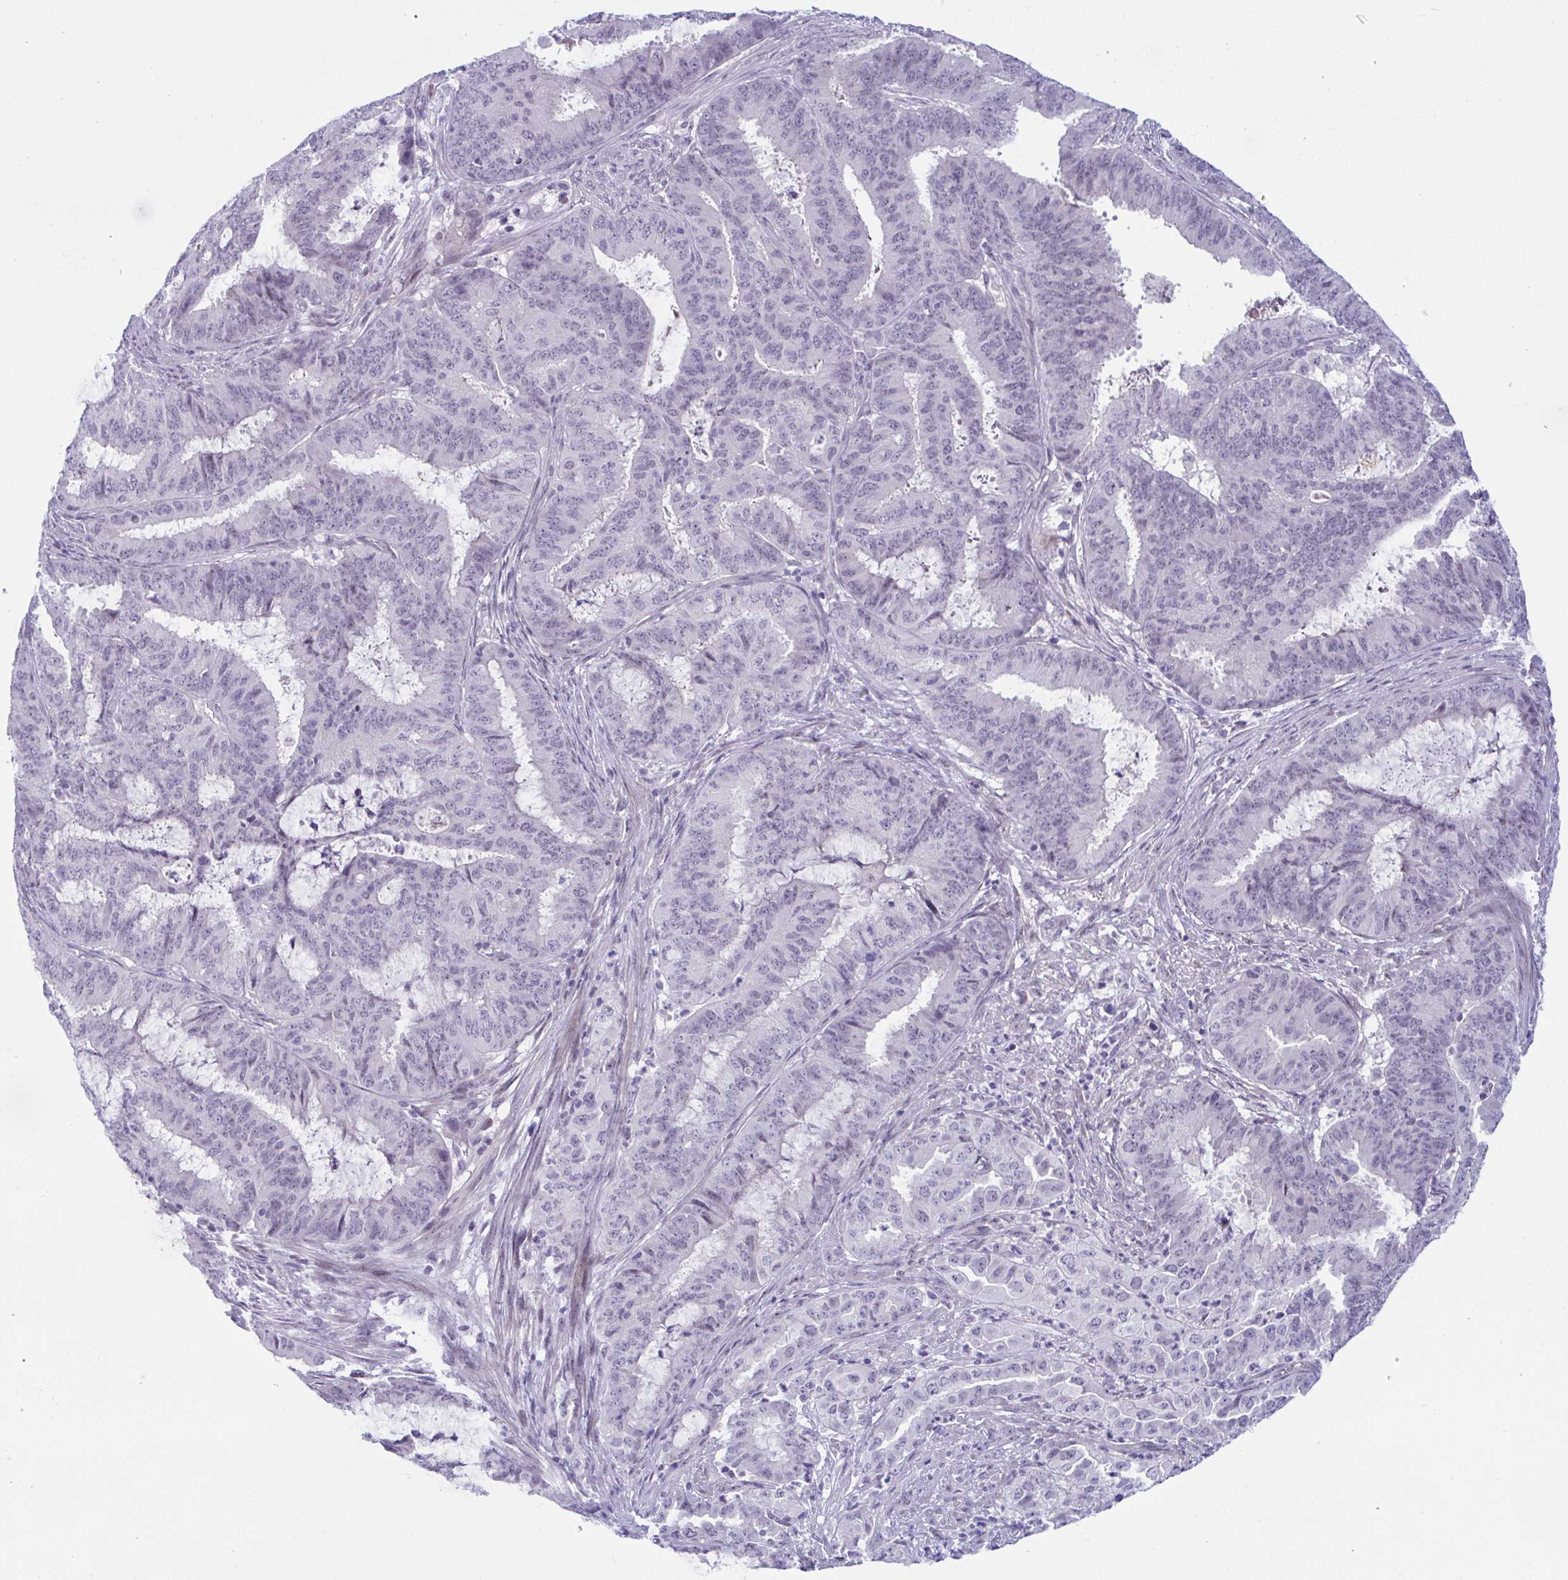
{"staining": {"intensity": "negative", "quantity": "none", "location": "none"}, "tissue": "endometrial cancer", "cell_type": "Tumor cells", "image_type": "cancer", "snomed": [{"axis": "morphology", "description": "Adenocarcinoma, NOS"}, {"axis": "topography", "description": "Endometrium"}], "caption": "Immunohistochemistry of human adenocarcinoma (endometrial) reveals no positivity in tumor cells.", "gene": "USP35", "patient": {"sex": "female", "age": 51}}